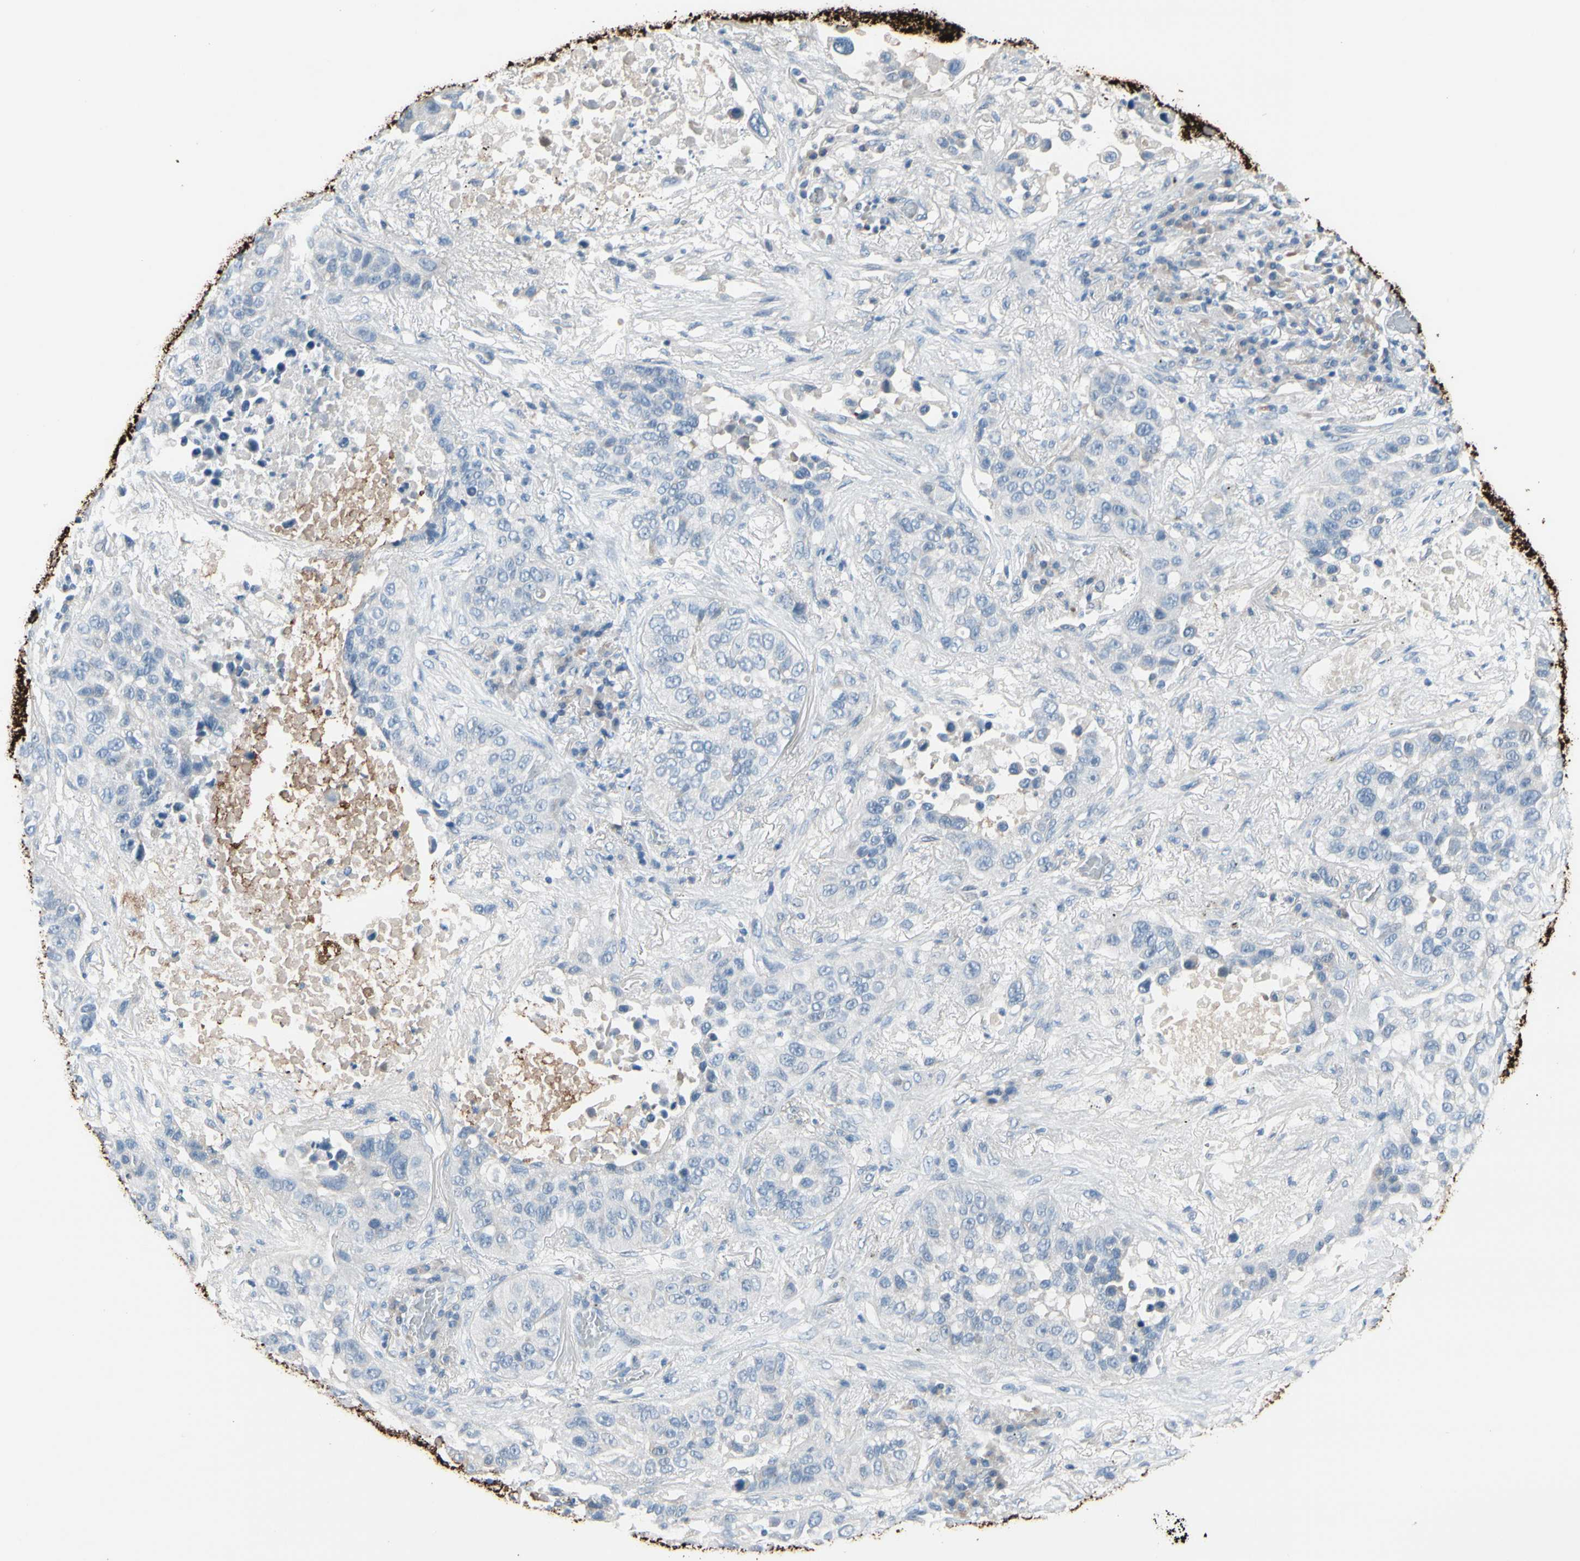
{"staining": {"intensity": "negative", "quantity": "none", "location": "none"}, "tissue": "lung cancer", "cell_type": "Tumor cells", "image_type": "cancer", "snomed": [{"axis": "morphology", "description": "Squamous cell carcinoma, NOS"}, {"axis": "topography", "description": "Lung"}], "caption": "Tumor cells are negative for protein expression in human squamous cell carcinoma (lung). (DAB (3,3'-diaminobenzidine) IHC with hematoxylin counter stain).", "gene": "MUC5B", "patient": {"sex": "male", "age": 57}}